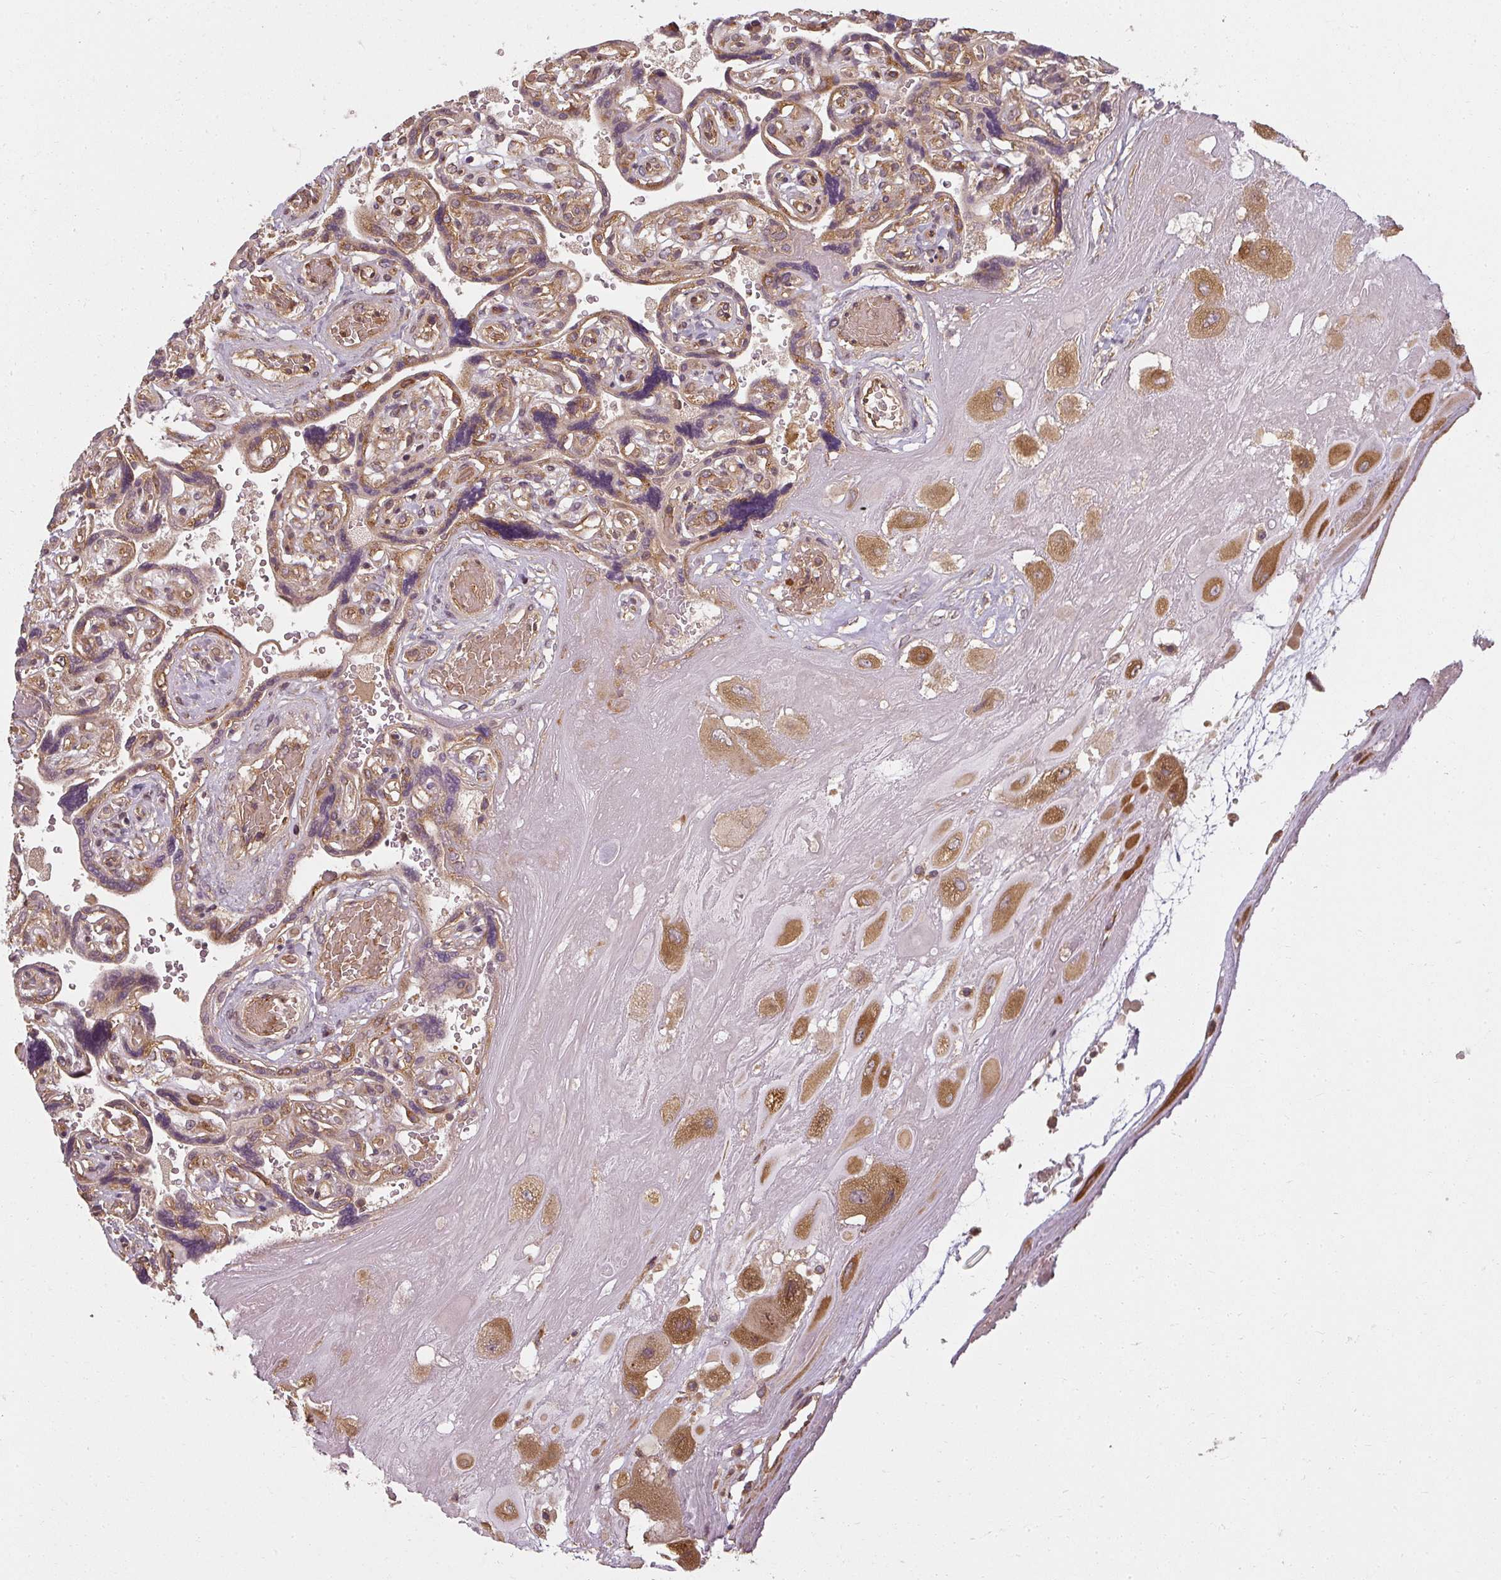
{"staining": {"intensity": "strong", "quantity": ">75%", "location": "cytoplasmic/membranous"}, "tissue": "placenta", "cell_type": "Decidual cells", "image_type": "normal", "snomed": [{"axis": "morphology", "description": "Normal tissue, NOS"}, {"axis": "topography", "description": "Placenta"}], "caption": "A micrograph of human placenta stained for a protein exhibits strong cytoplasmic/membranous brown staining in decidual cells.", "gene": "RPL24", "patient": {"sex": "female", "age": 32}}